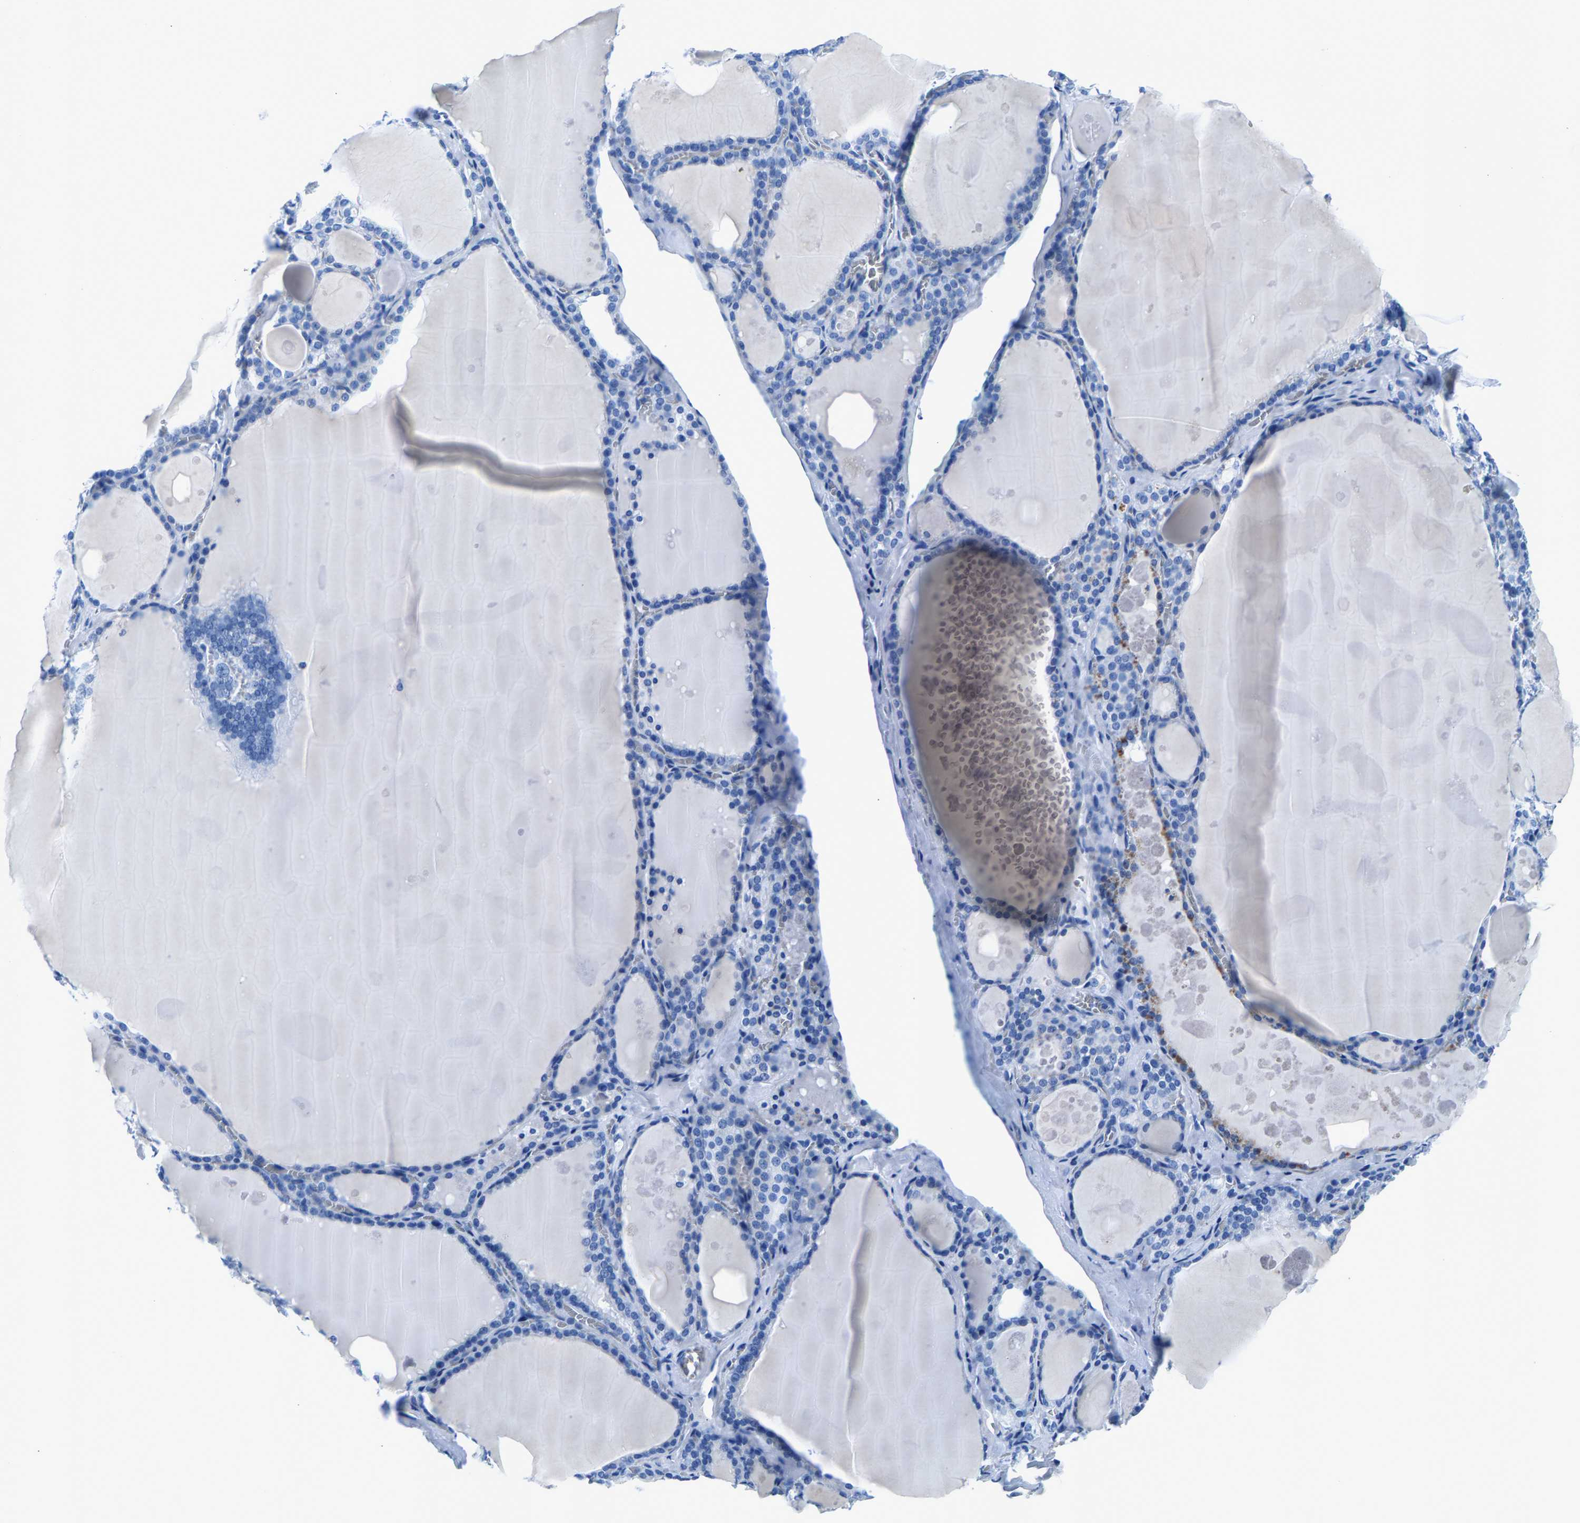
{"staining": {"intensity": "negative", "quantity": "none", "location": "none"}, "tissue": "thyroid gland", "cell_type": "Glandular cells", "image_type": "normal", "snomed": [{"axis": "morphology", "description": "Normal tissue, NOS"}, {"axis": "topography", "description": "Thyroid gland"}], "caption": "Protein analysis of unremarkable thyroid gland demonstrates no significant positivity in glandular cells.", "gene": "CPS1", "patient": {"sex": "male", "age": 56}}